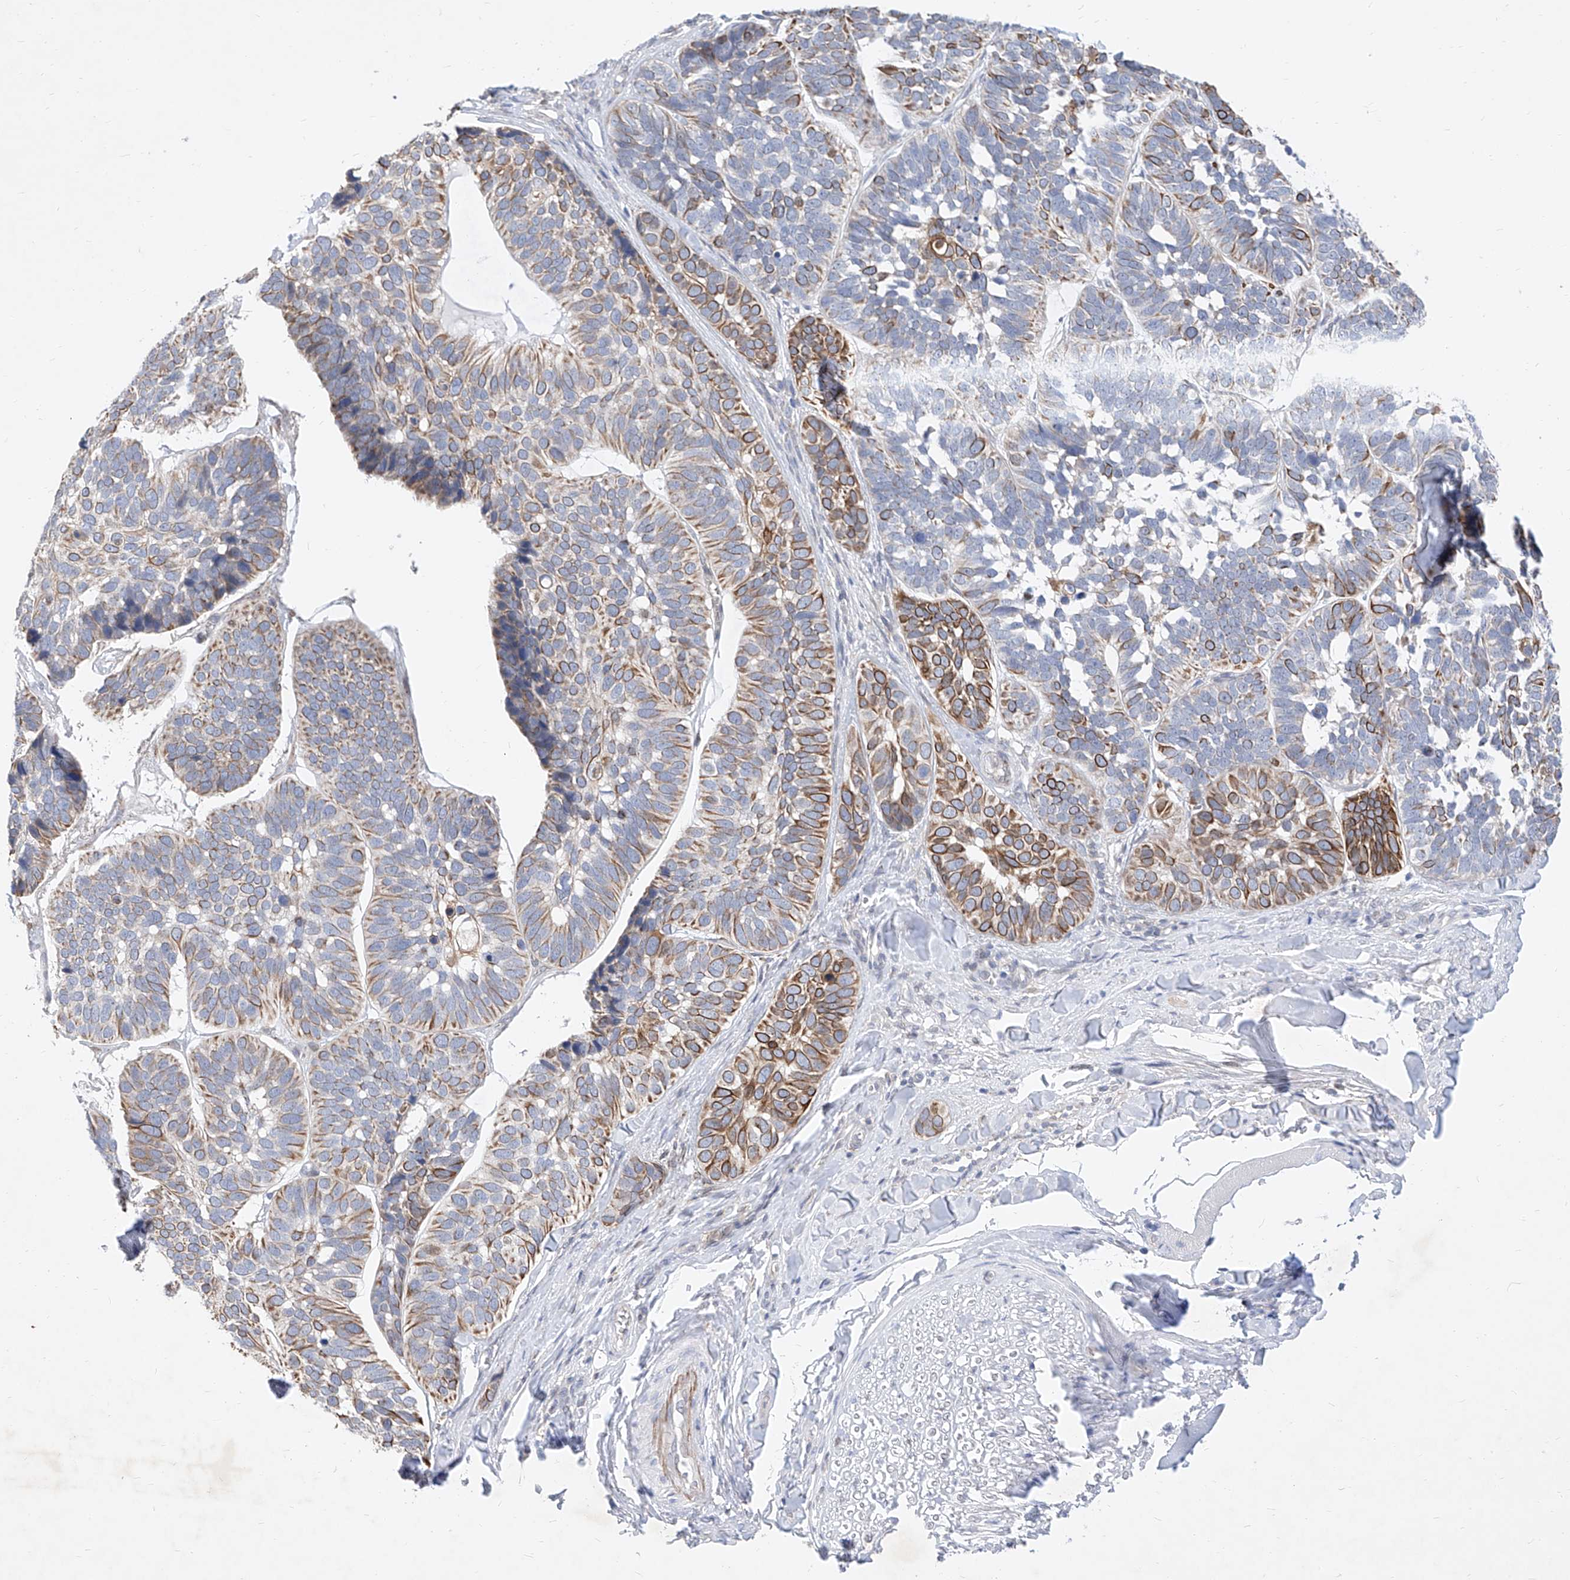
{"staining": {"intensity": "moderate", "quantity": "25%-75%", "location": "cytoplasmic/membranous"}, "tissue": "skin cancer", "cell_type": "Tumor cells", "image_type": "cancer", "snomed": [{"axis": "morphology", "description": "Basal cell carcinoma"}, {"axis": "topography", "description": "Skin"}], "caption": "Protein analysis of skin cancer tissue demonstrates moderate cytoplasmic/membranous staining in approximately 25%-75% of tumor cells.", "gene": "MX2", "patient": {"sex": "male", "age": 62}}